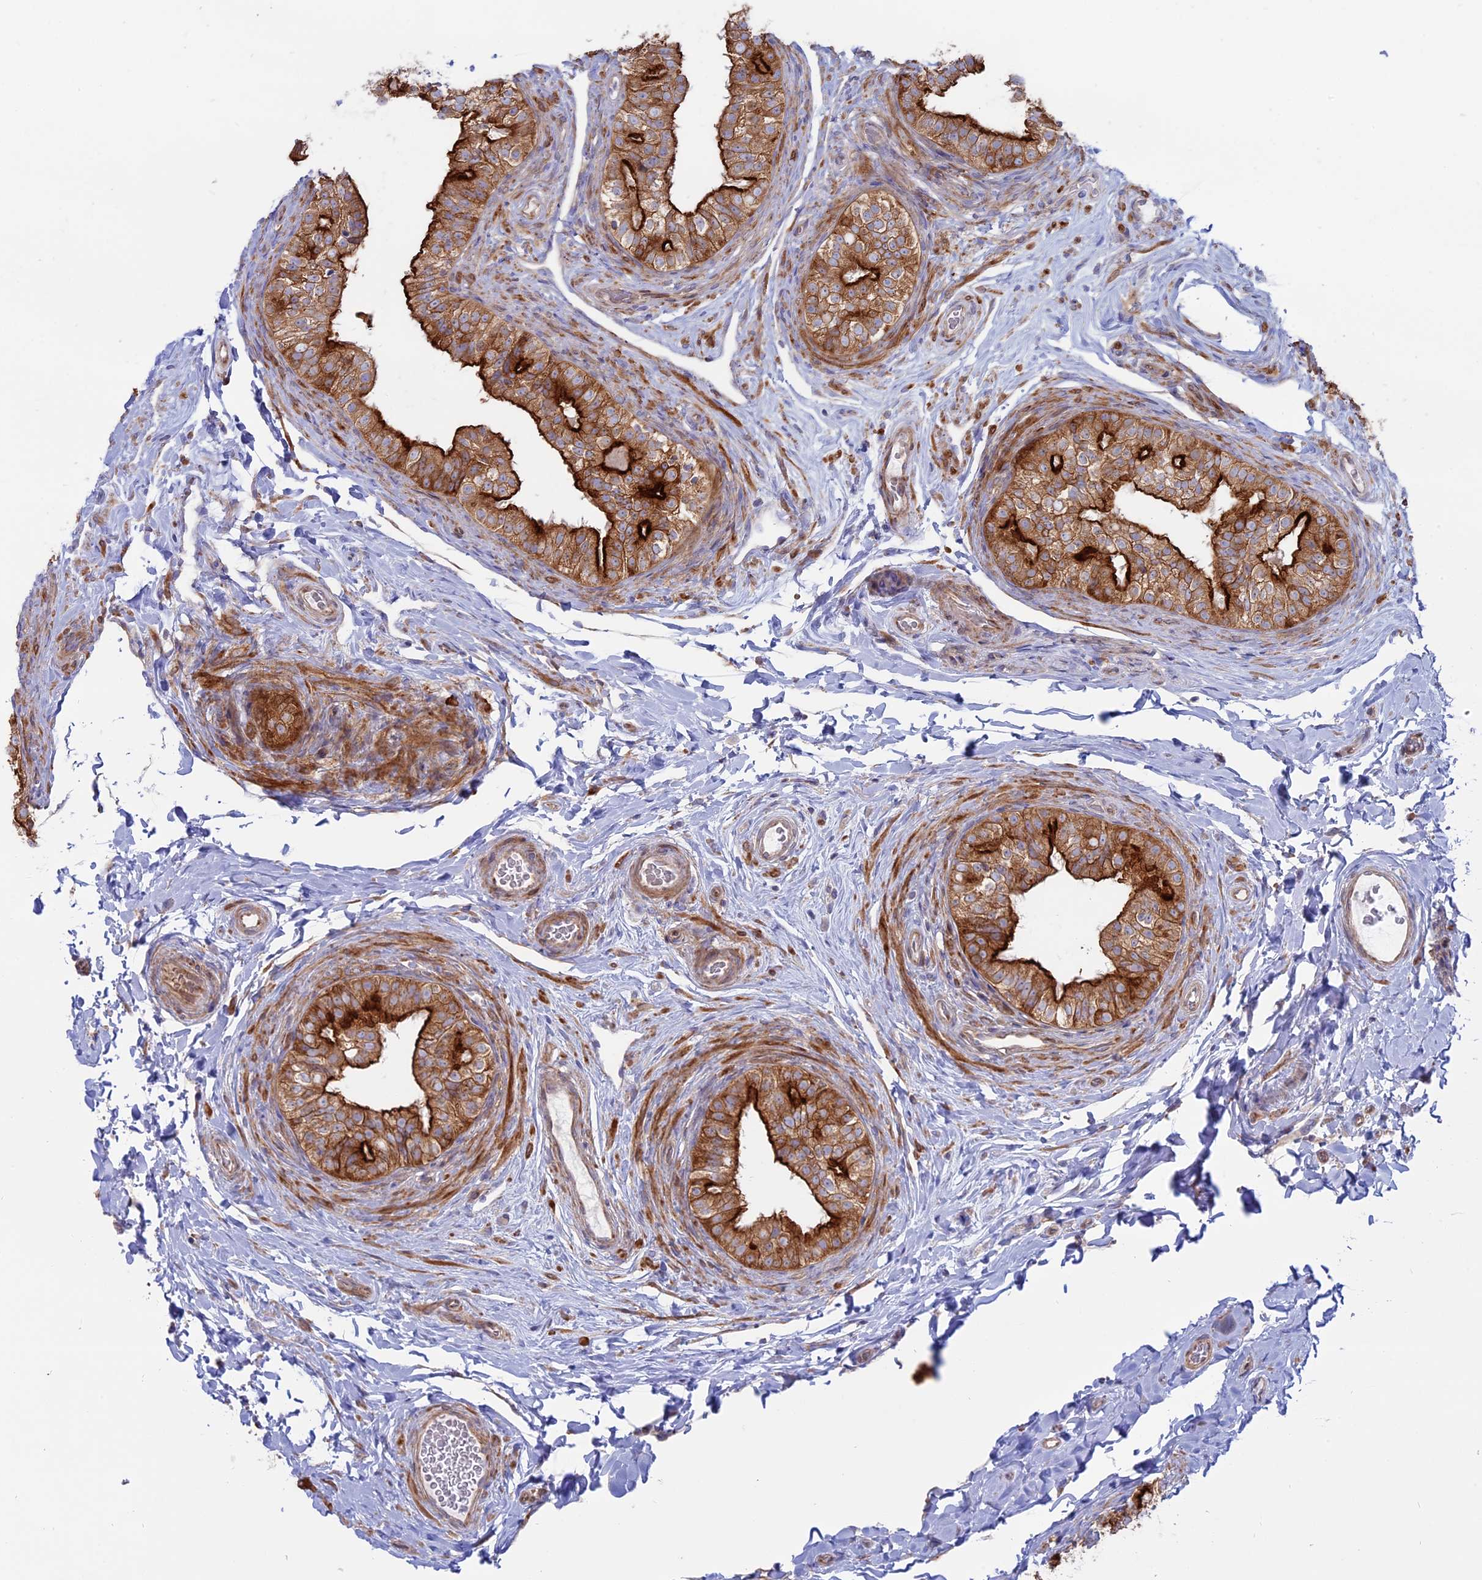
{"staining": {"intensity": "strong", "quantity": ">75%", "location": "cytoplasmic/membranous"}, "tissue": "epididymis", "cell_type": "Glandular cells", "image_type": "normal", "snomed": [{"axis": "morphology", "description": "Normal tissue, NOS"}, {"axis": "topography", "description": "Epididymis"}], "caption": "Glandular cells display high levels of strong cytoplasmic/membranous positivity in about >75% of cells in normal epididymis.", "gene": "MYO5B", "patient": {"sex": "male", "age": 49}}